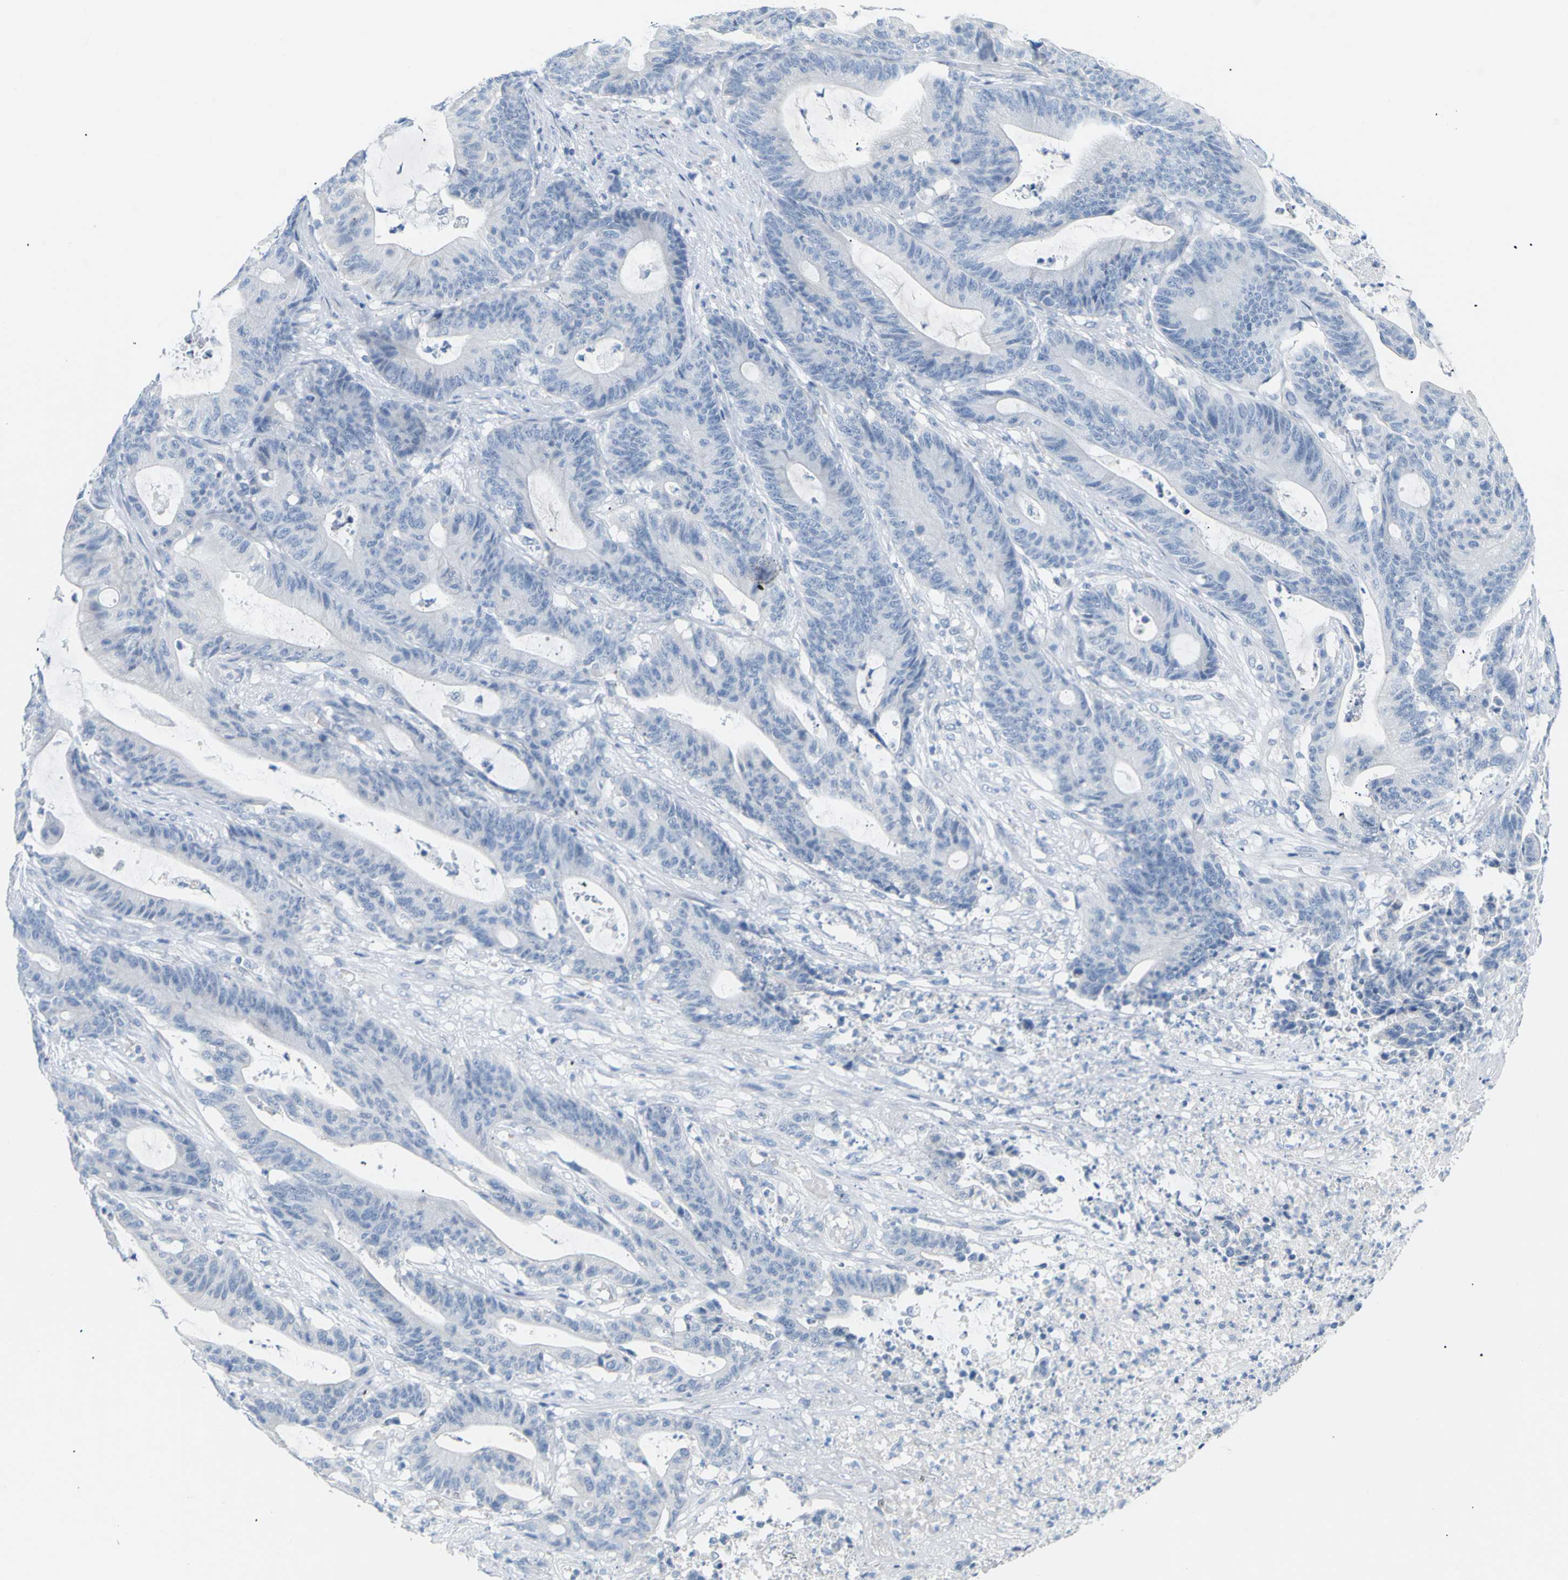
{"staining": {"intensity": "negative", "quantity": "none", "location": "none"}, "tissue": "colorectal cancer", "cell_type": "Tumor cells", "image_type": "cancer", "snomed": [{"axis": "morphology", "description": "Adenocarcinoma, NOS"}, {"axis": "topography", "description": "Colon"}], "caption": "Adenocarcinoma (colorectal) stained for a protein using IHC exhibits no staining tumor cells.", "gene": "OPN1SW", "patient": {"sex": "female", "age": 84}}